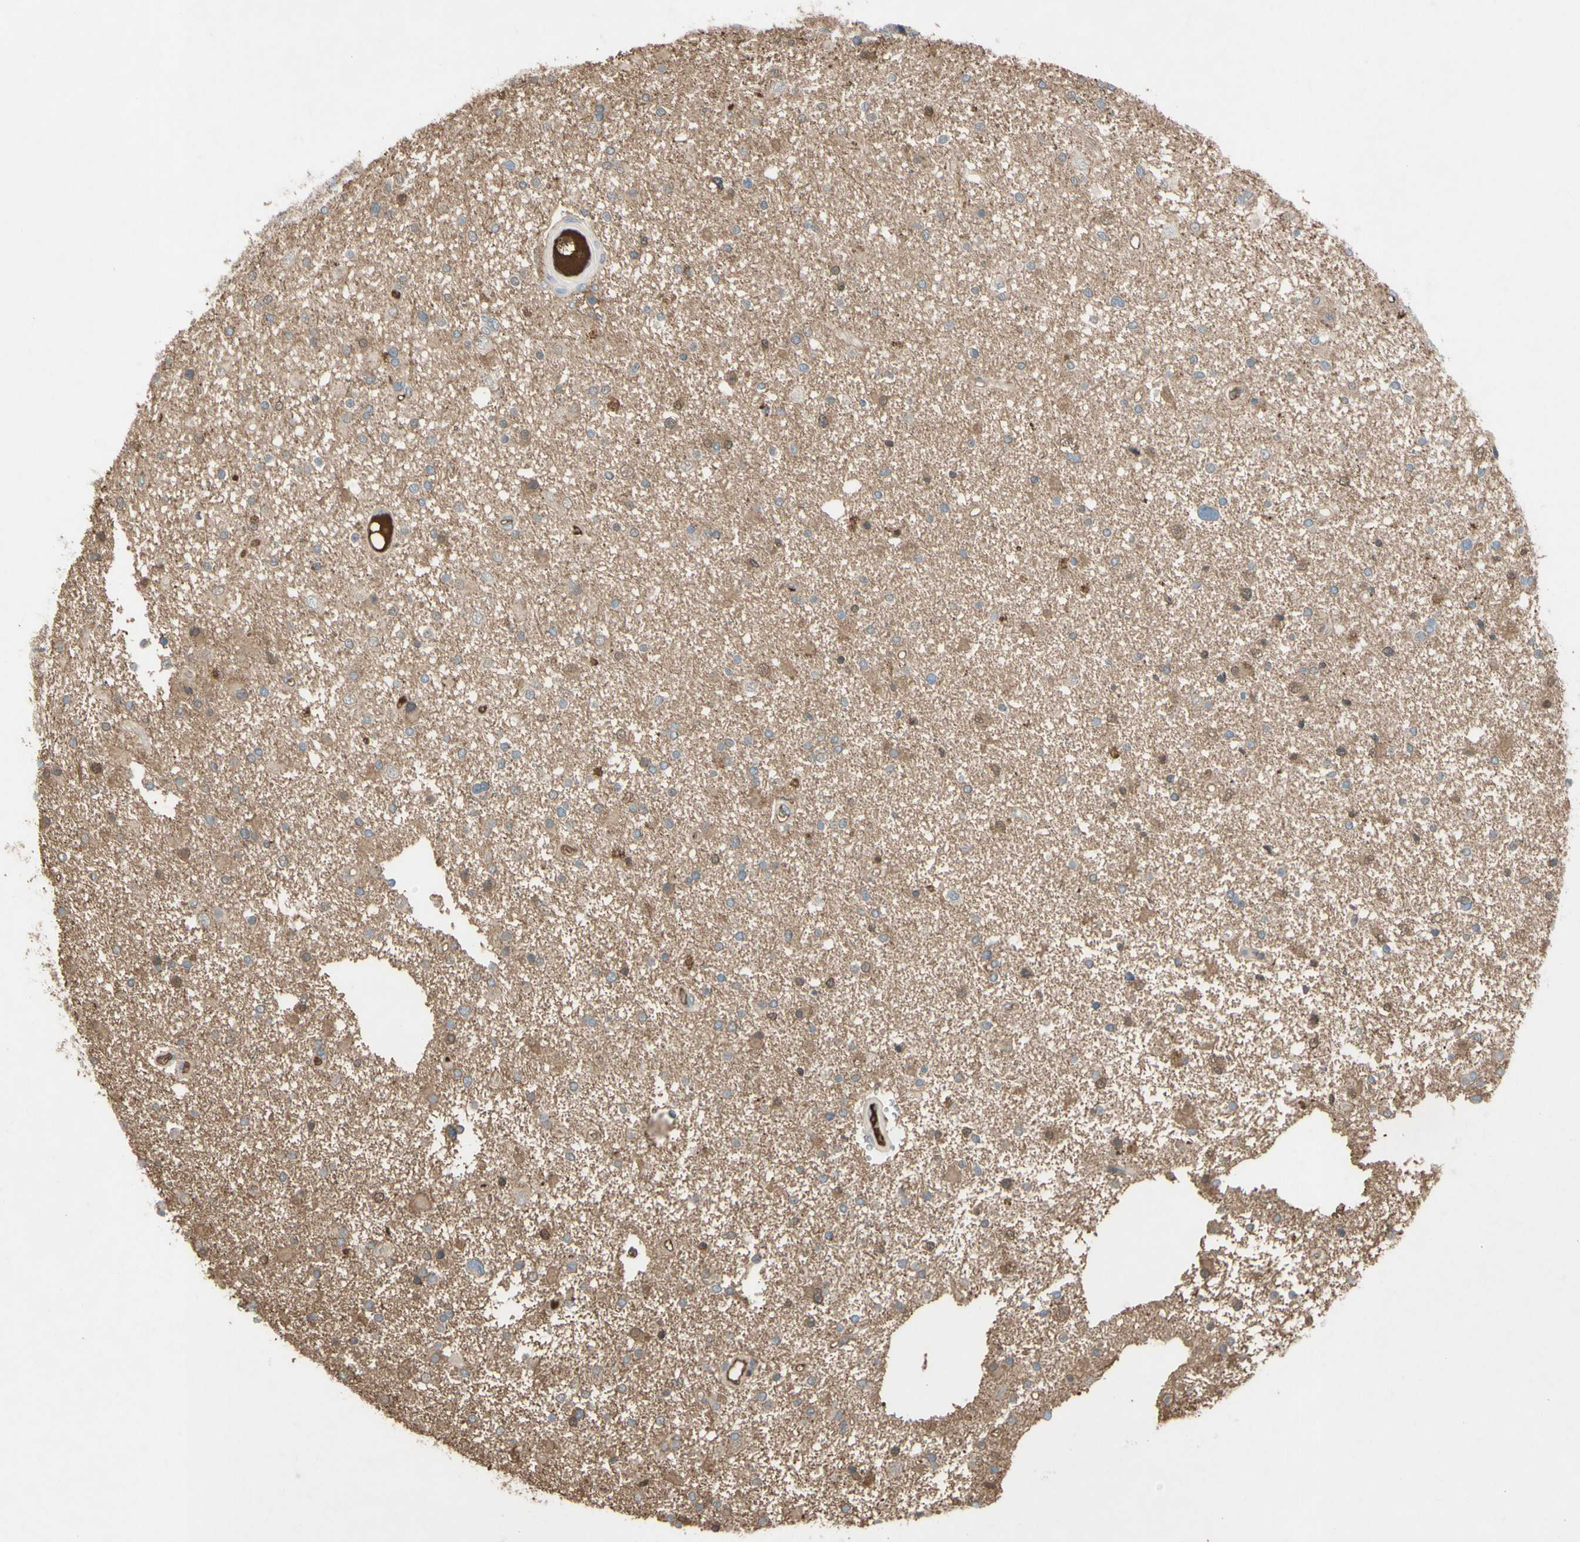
{"staining": {"intensity": "moderate", "quantity": "25%-75%", "location": "cytoplasmic/membranous,nuclear"}, "tissue": "glioma", "cell_type": "Tumor cells", "image_type": "cancer", "snomed": [{"axis": "morphology", "description": "Glioma, malignant, High grade"}, {"axis": "topography", "description": "Brain"}], "caption": "Malignant high-grade glioma stained with a brown dye exhibits moderate cytoplasmic/membranous and nuclear positive expression in about 25%-75% of tumor cells.", "gene": "TIMP2", "patient": {"sex": "male", "age": 33}}